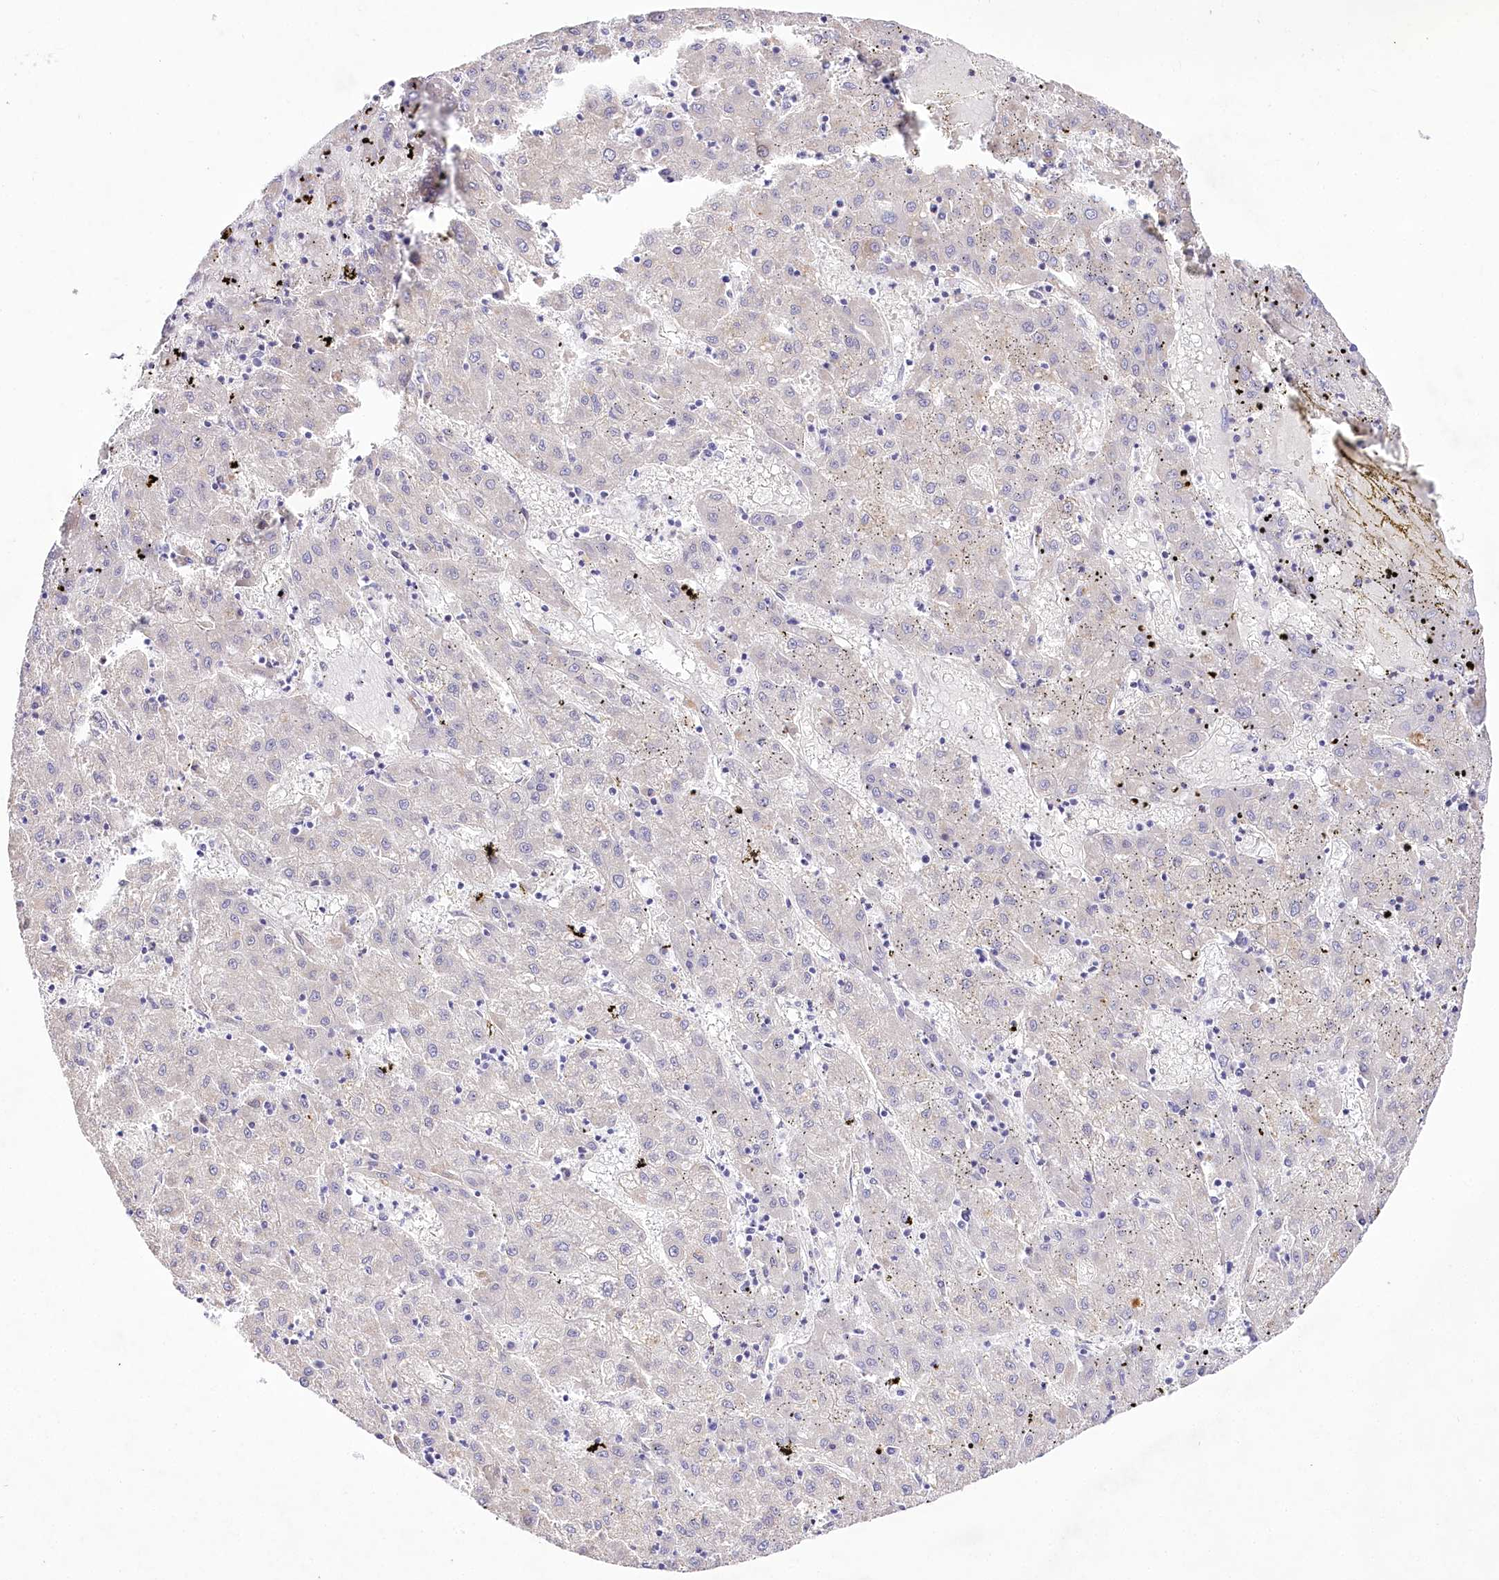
{"staining": {"intensity": "negative", "quantity": "none", "location": "none"}, "tissue": "liver cancer", "cell_type": "Tumor cells", "image_type": "cancer", "snomed": [{"axis": "morphology", "description": "Carcinoma, Hepatocellular, NOS"}, {"axis": "topography", "description": "Liver"}], "caption": "A micrograph of human liver hepatocellular carcinoma is negative for staining in tumor cells.", "gene": "LRRC14B", "patient": {"sex": "male", "age": 72}}